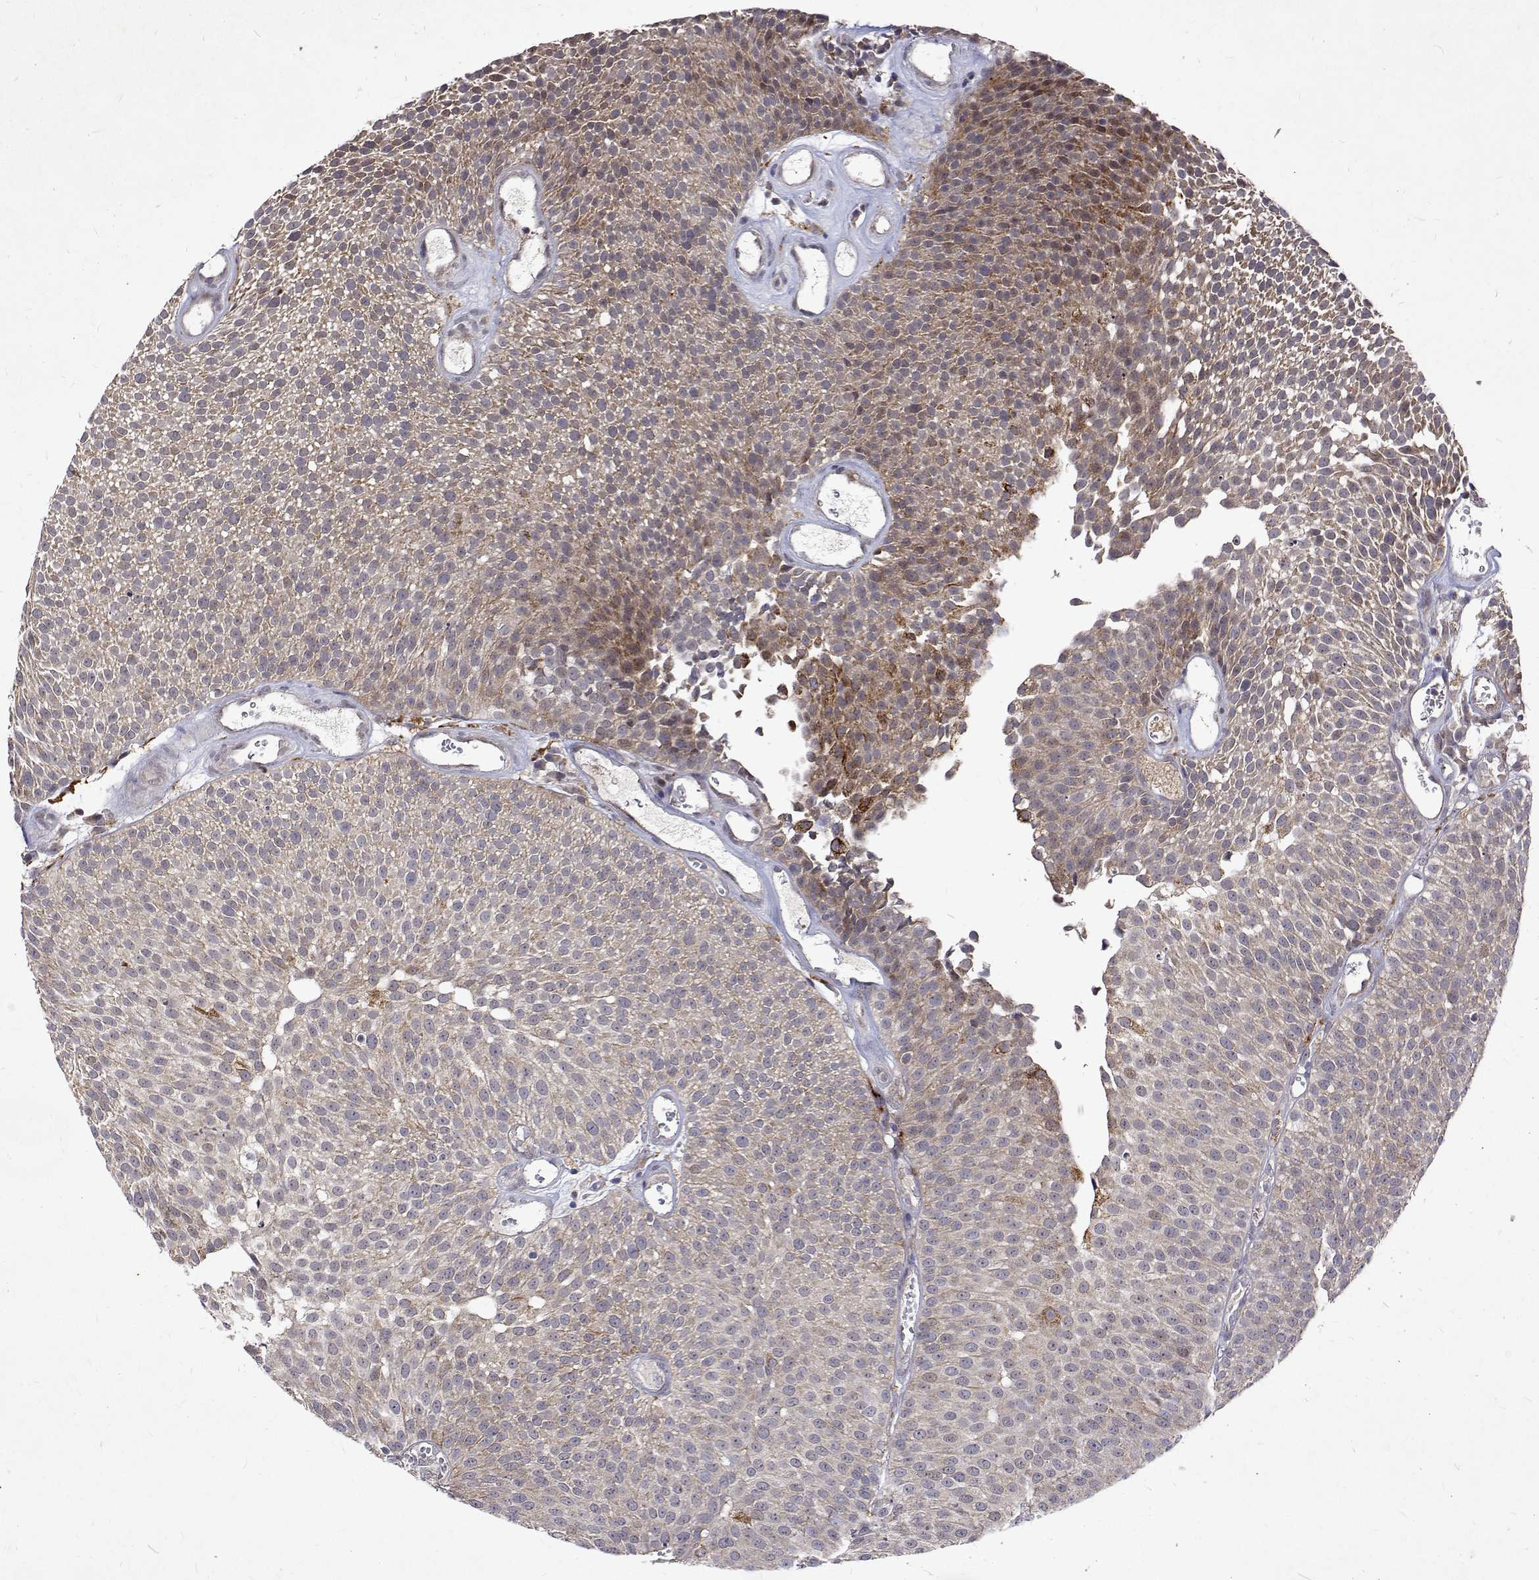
{"staining": {"intensity": "moderate", "quantity": "<25%", "location": "cytoplasmic/membranous"}, "tissue": "urothelial cancer", "cell_type": "Tumor cells", "image_type": "cancer", "snomed": [{"axis": "morphology", "description": "Urothelial carcinoma, Low grade"}, {"axis": "topography", "description": "Urinary bladder"}], "caption": "Moderate cytoplasmic/membranous positivity is seen in about <25% of tumor cells in urothelial cancer.", "gene": "ALKBH8", "patient": {"sex": "female", "age": 79}}